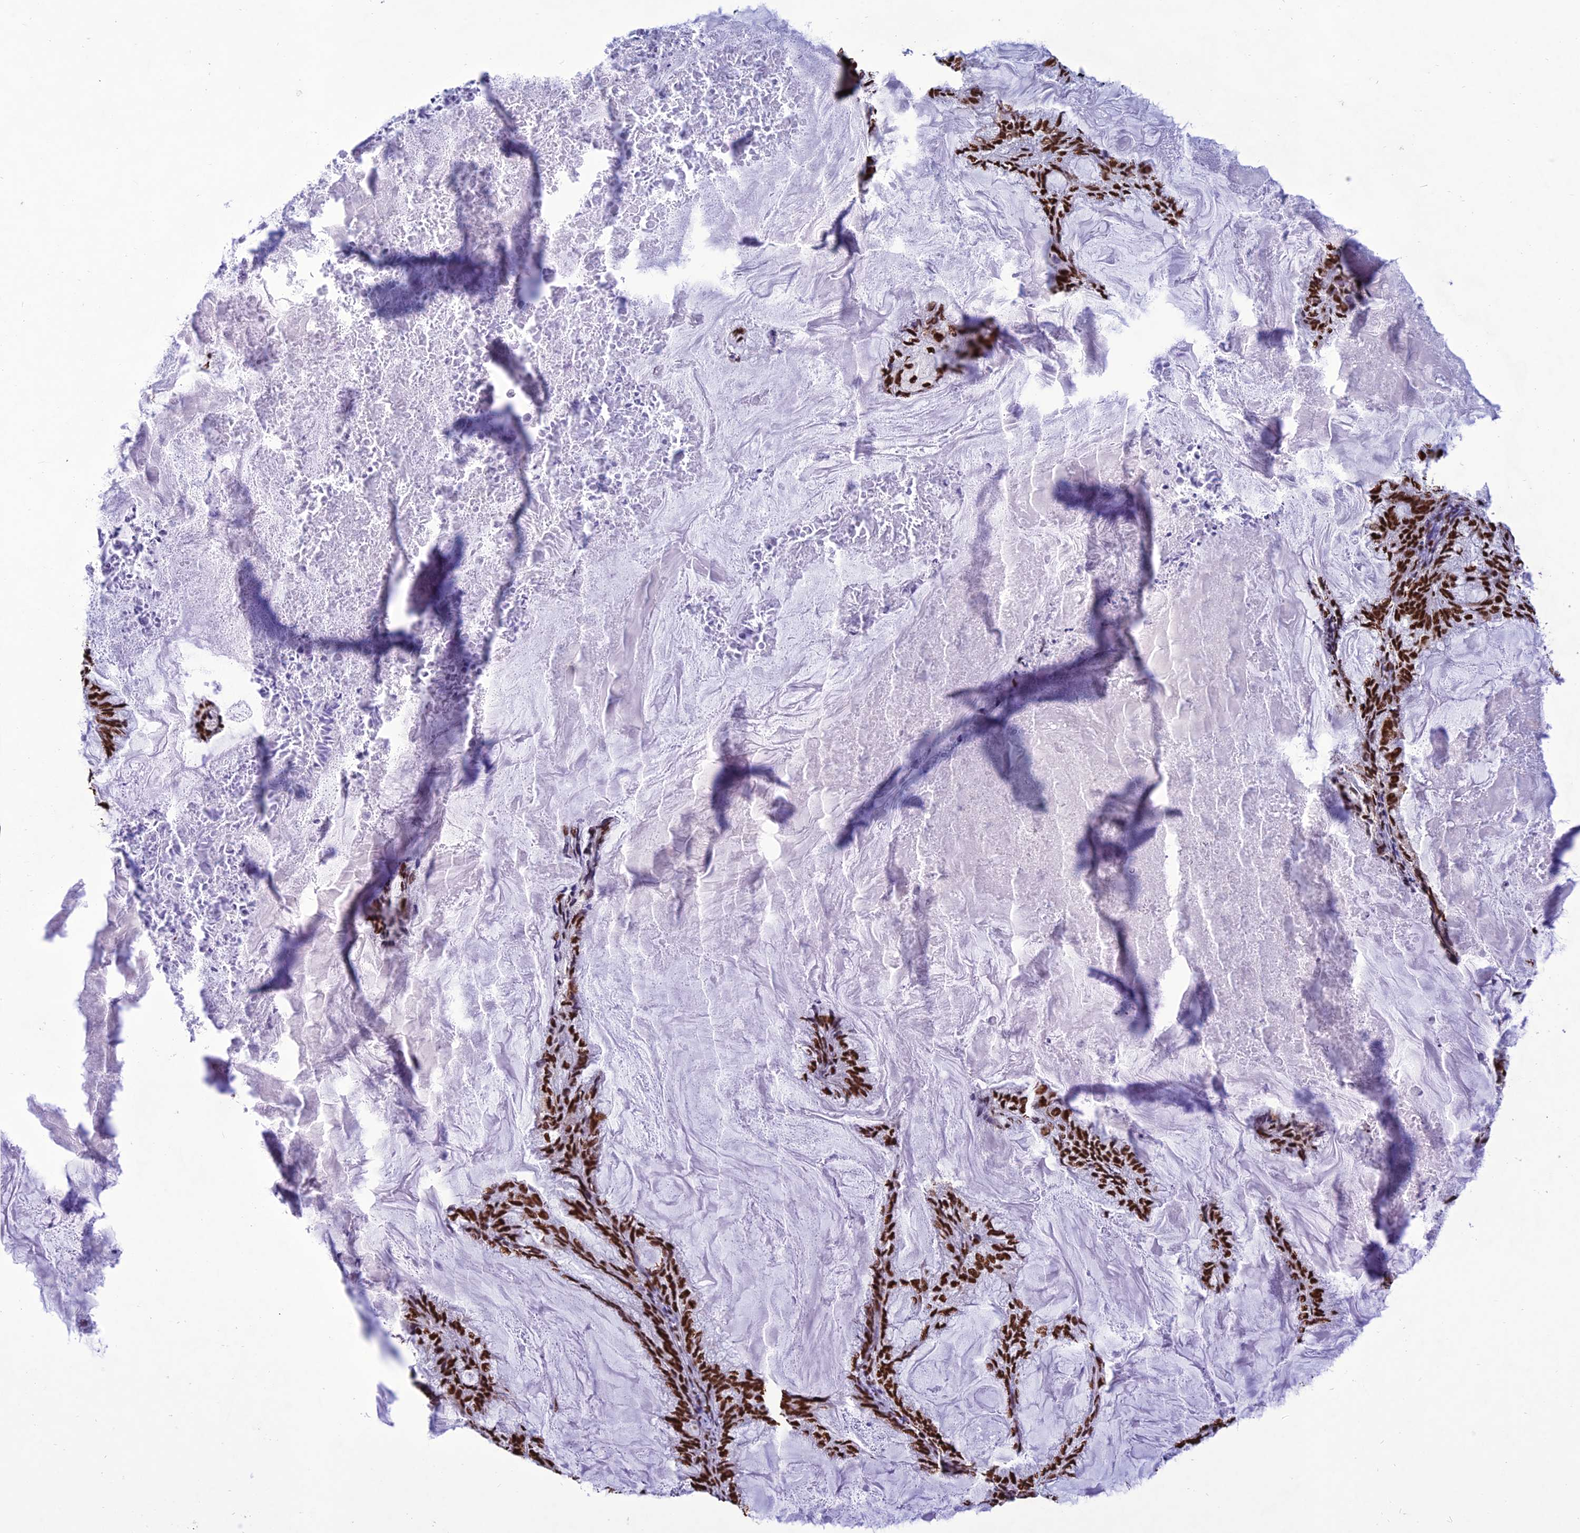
{"staining": {"intensity": "strong", "quantity": ">75%", "location": "nuclear"}, "tissue": "endometrial cancer", "cell_type": "Tumor cells", "image_type": "cancer", "snomed": [{"axis": "morphology", "description": "Adenocarcinoma, NOS"}, {"axis": "topography", "description": "Endometrium"}], "caption": "Immunohistochemistry (IHC) photomicrograph of endometrial adenocarcinoma stained for a protein (brown), which reveals high levels of strong nuclear positivity in approximately >75% of tumor cells.", "gene": "INO80E", "patient": {"sex": "female", "age": 86}}